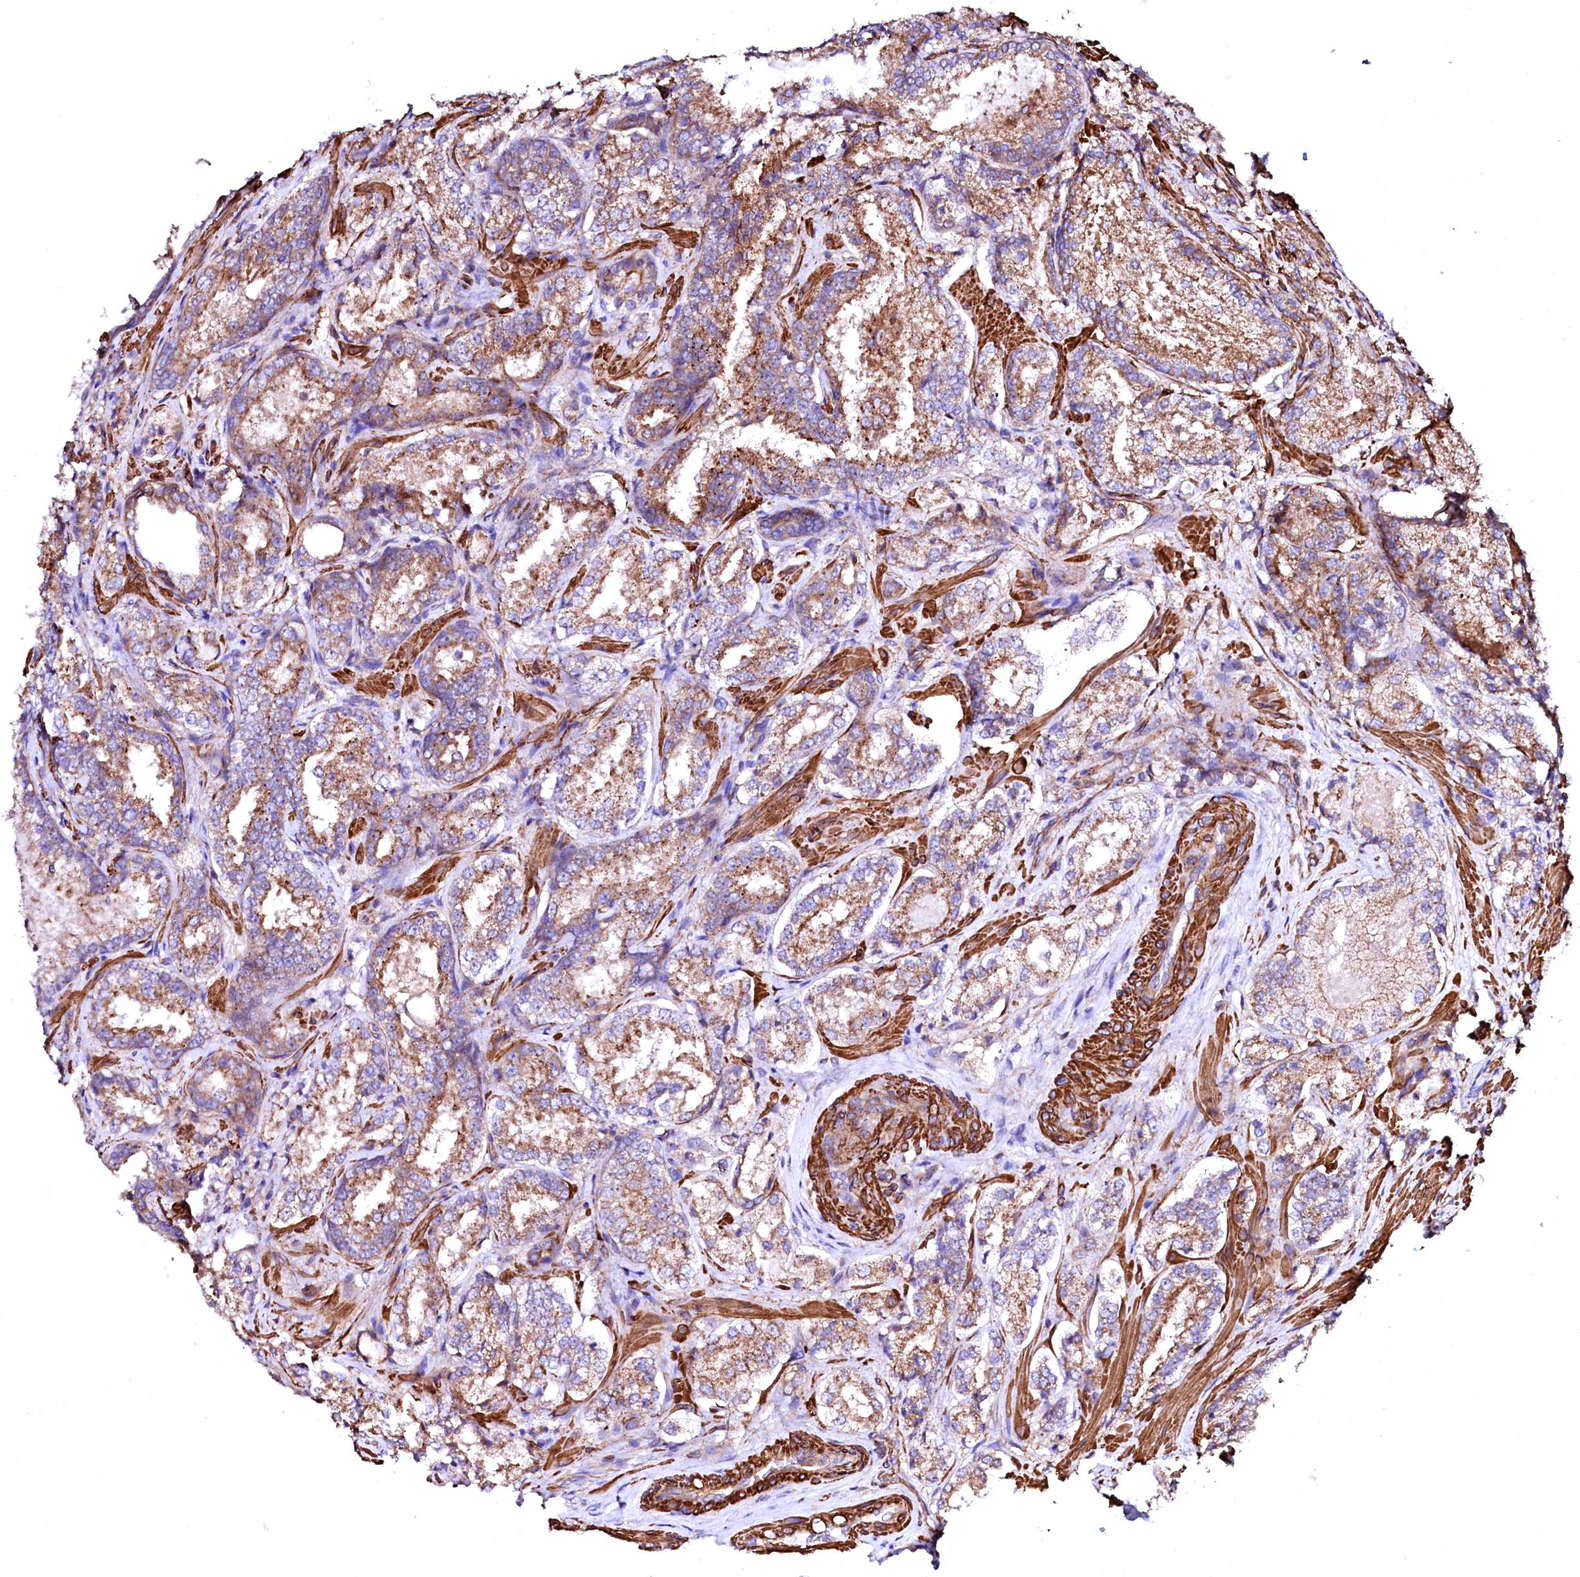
{"staining": {"intensity": "moderate", "quantity": ">75%", "location": "cytoplasmic/membranous"}, "tissue": "prostate cancer", "cell_type": "Tumor cells", "image_type": "cancer", "snomed": [{"axis": "morphology", "description": "Adenocarcinoma, Low grade"}, {"axis": "topography", "description": "Prostate"}], "caption": "IHC photomicrograph of neoplastic tissue: human prostate cancer (adenocarcinoma (low-grade)) stained using immunohistochemistry reveals medium levels of moderate protein expression localized specifically in the cytoplasmic/membranous of tumor cells, appearing as a cytoplasmic/membranous brown color.", "gene": "GPR176", "patient": {"sex": "male", "age": 74}}